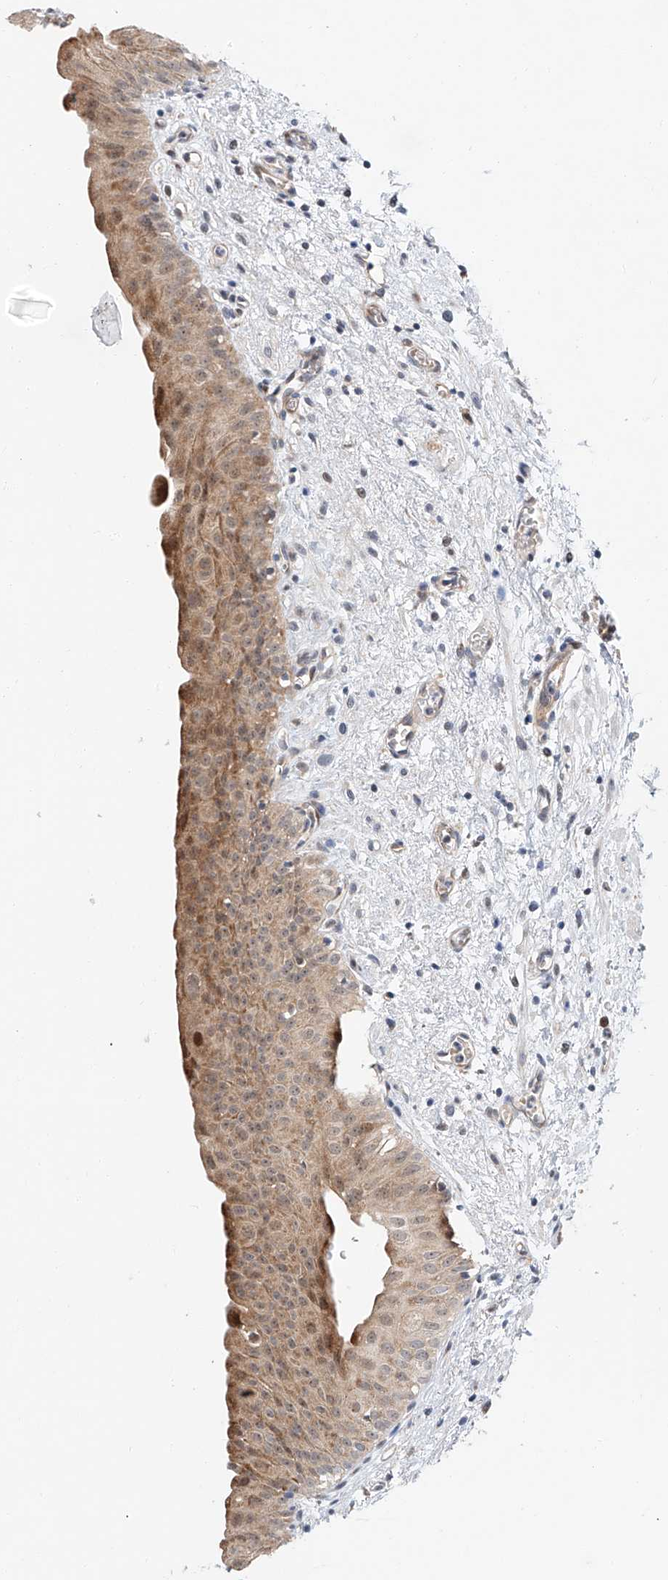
{"staining": {"intensity": "strong", "quantity": "25%-75%", "location": "cytoplasmic/membranous"}, "tissue": "urinary bladder", "cell_type": "Urothelial cells", "image_type": "normal", "snomed": [{"axis": "morphology", "description": "Normal tissue, NOS"}, {"axis": "topography", "description": "Urinary bladder"}], "caption": "The histopathology image demonstrates immunohistochemical staining of normal urinary bladder. There is strong cytoplasmic/membranous positivity is seen in approximately 25%-75% of urothelial cells.", "gene": "CLDND1", "patient": {"sex": "male", "age": 51}}